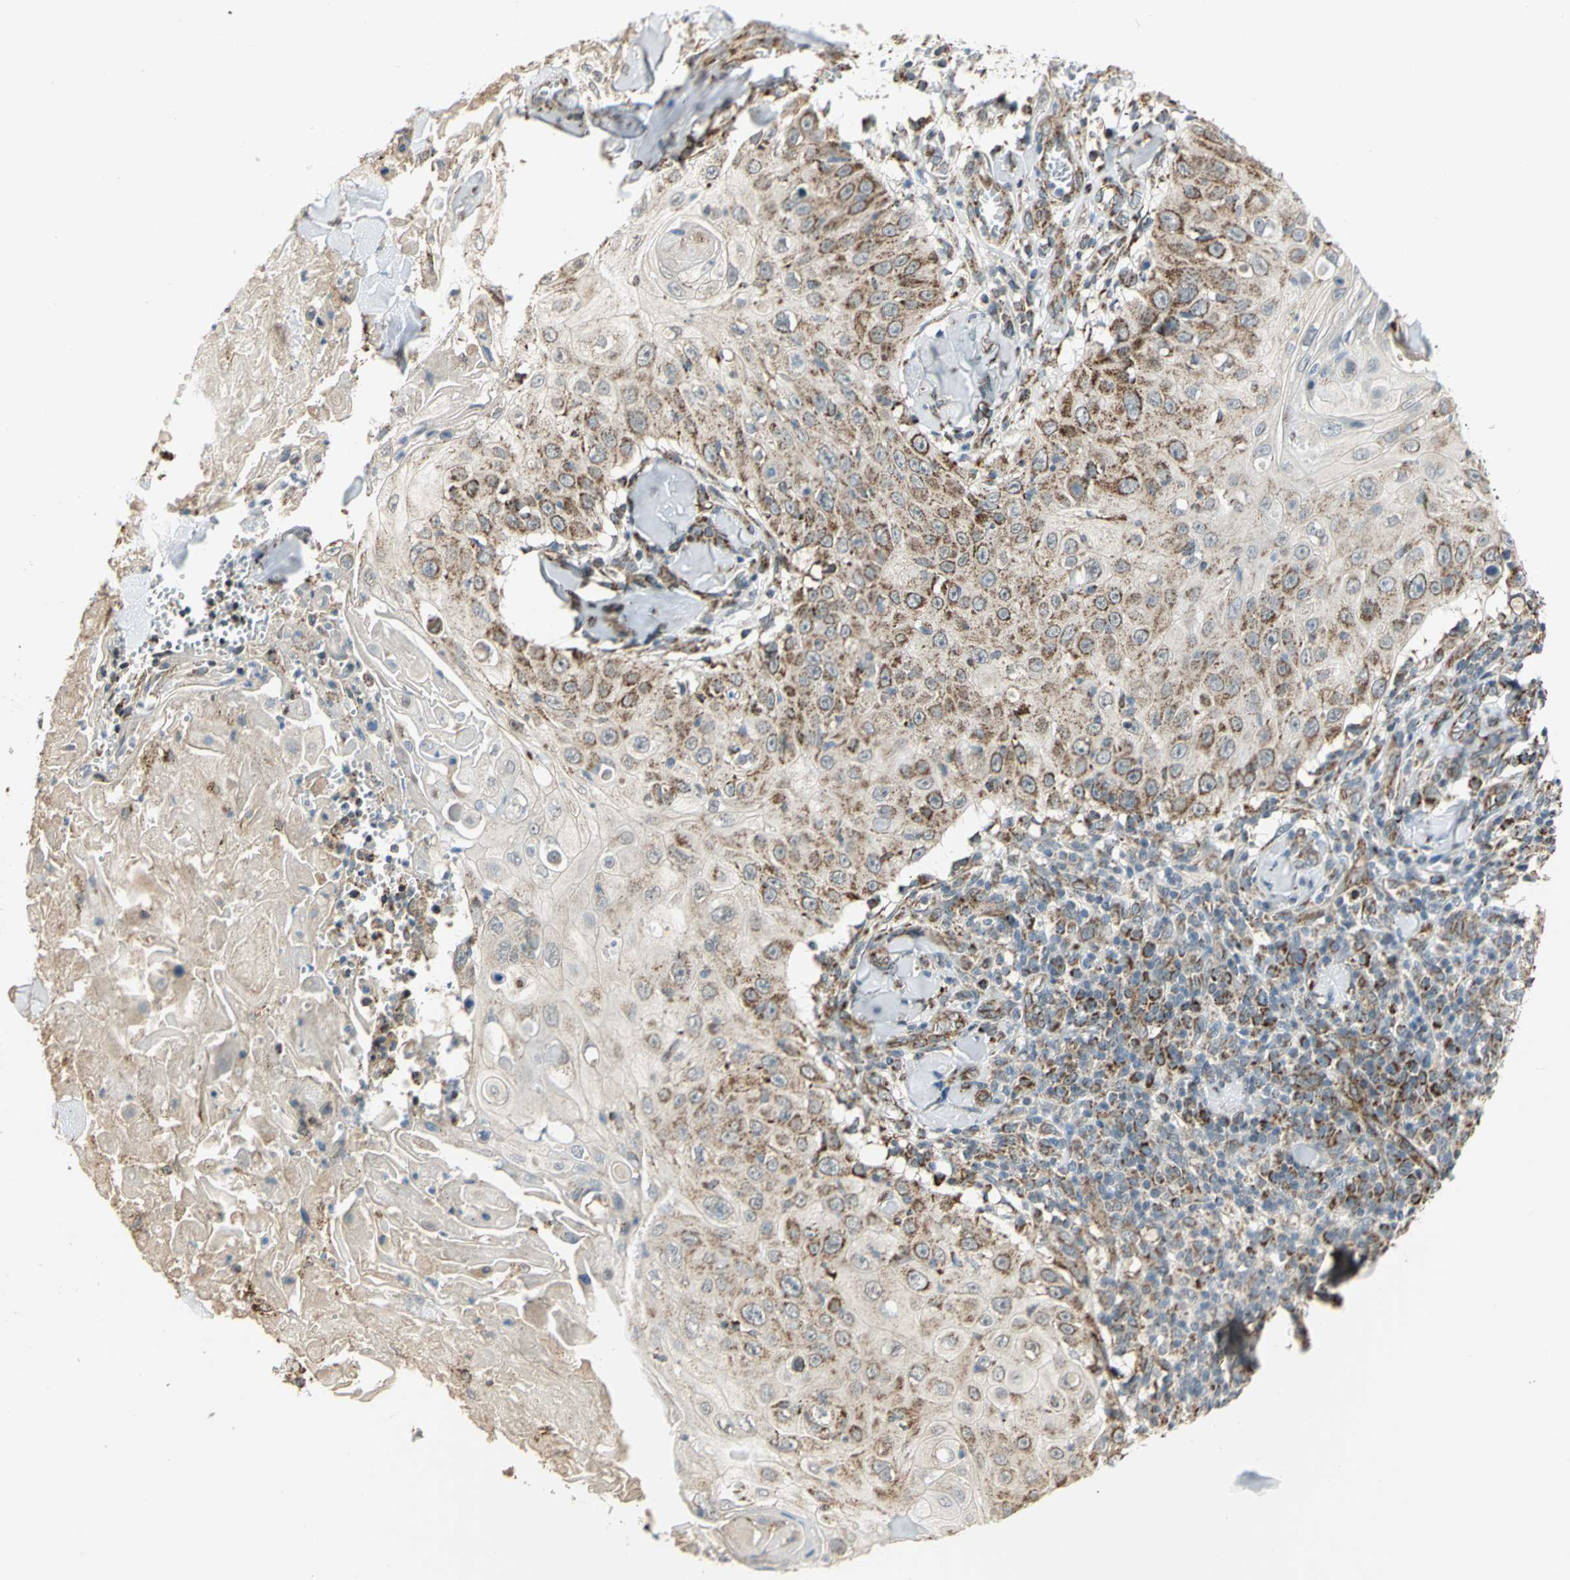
{"staining": {"intensity": "moderate", "quantity": ">75%", "location": "cytoplasmic/membranous"}, "tissue": "skin cancer", "cell_type": "Tumor cells", "image_type": "cancer", "snomed": [{"axis": "morphology", "description": "Squamous cell carcinoma, NOS"}, {"axis": "topography", "description": "Skin"}], "caption": "High-power microscopy captured an immunohistochemistry photomicrograph of squamous cell carcinoma (skin), revealing moderate cytoplasmic/membranous positivity in about >75% of tumor cells. The protein of interest is stained brown, and the nuclei are stained in blue (DAB IHC with brightfield microscopy, high magnification).", "gene": "MRPS22", "patient": {"sex": "male", "age": 86}}